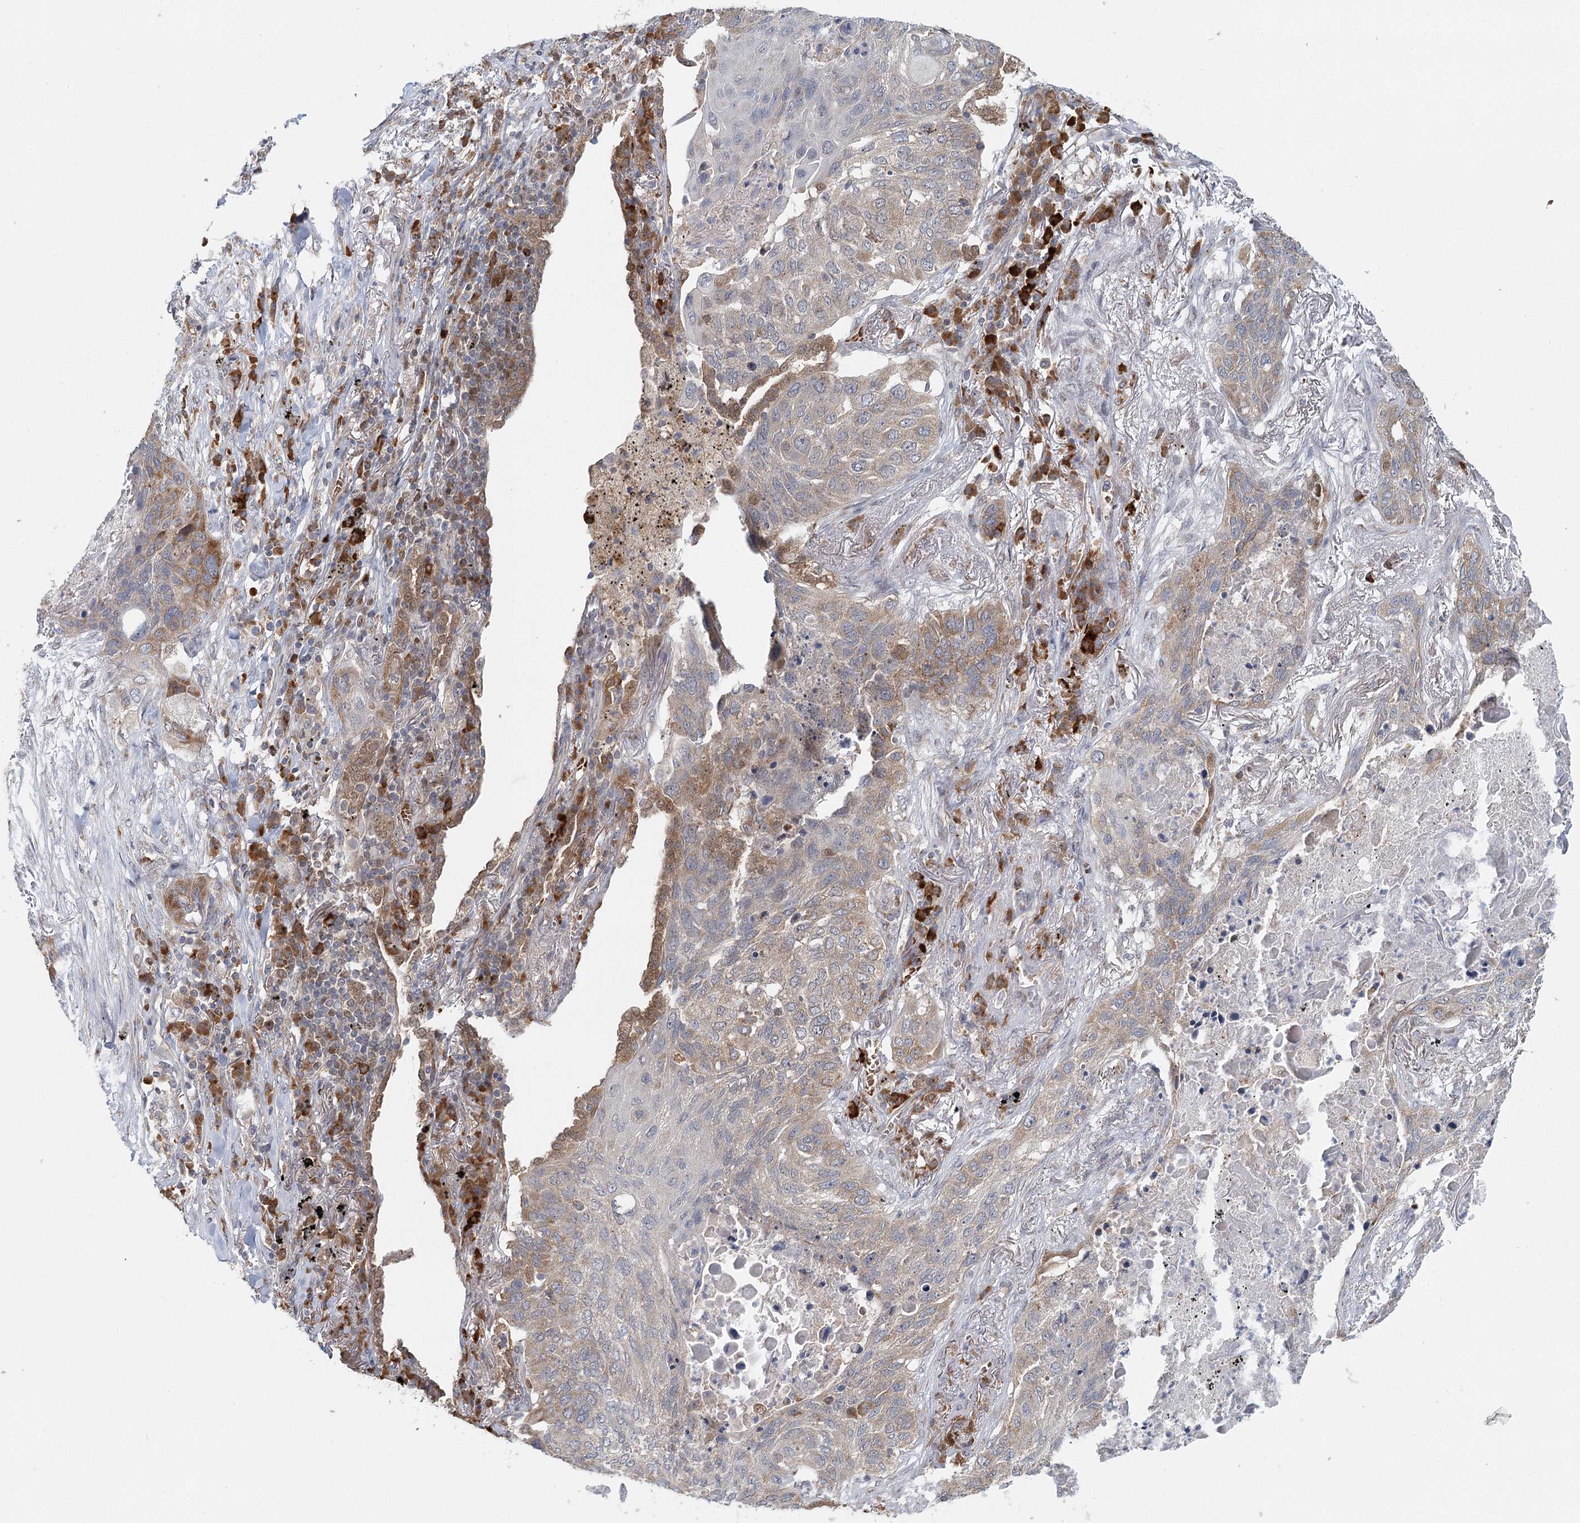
{"staining": {"intensity": "moderate", "quantity": "<25%", "location": "cytoplasmic/membranous"}, "tissue": "lung cancer", "cell_type": "Tumor cells", "image_type": "cancer", "snomed": [{"axis": "morphology", "description": "Squamous cell carcinoma, NOS"}, {"axis": "topography", "description": "Lung"}], "caption": "Lung squamous cell carcinoma tissue displays moderate cytoplasmic/membranous staining in approximately <25% of tumor cells, visualized by immunohistochemistry.", "gene": "ADK", "patient": {"sex": "female", "age": 63}}